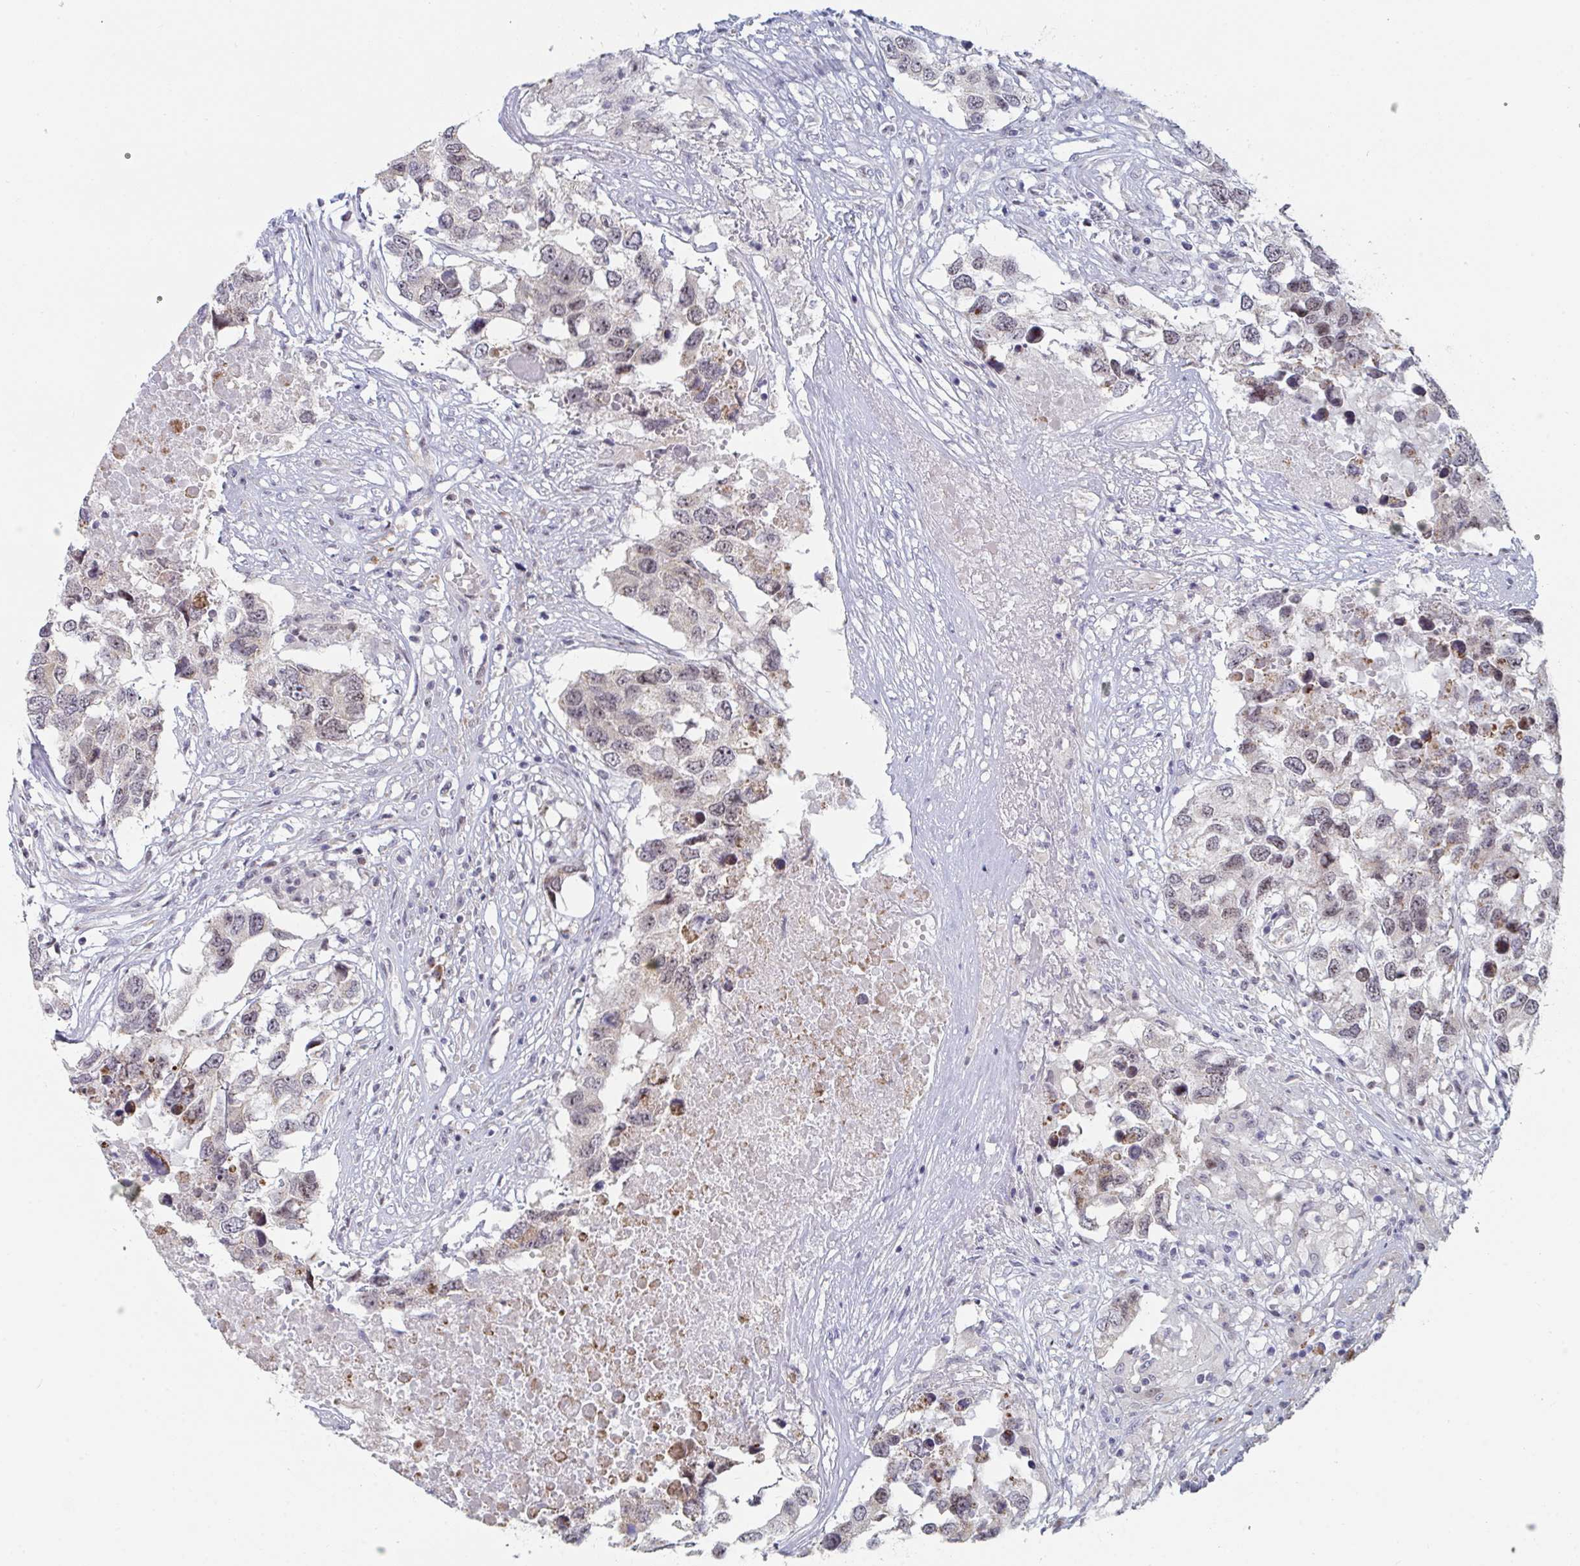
{"staining": {"intensity": "weak", "quantity": "25%-75%", "location": "cytoplasmic/membranous,nuclear"}, "tissue": "testis cancer", "cell_type": "Tumor cells", "image_type": "cancer", "snomed": [{"axis": "morphology", "description": "Carcinoma, Embryonal, NOS"}, {"axis": "topography", "description": "Testis"}], "caption": "Human testis cancer (embryonal carcinoma) stained for a protein (brown) displays weak cytoplasmic/membranous and nuclear positive staining in about 25%-75% of tumor cells.", "gene": "CENPT", "patient": {"sex": "male", "age": 83}}